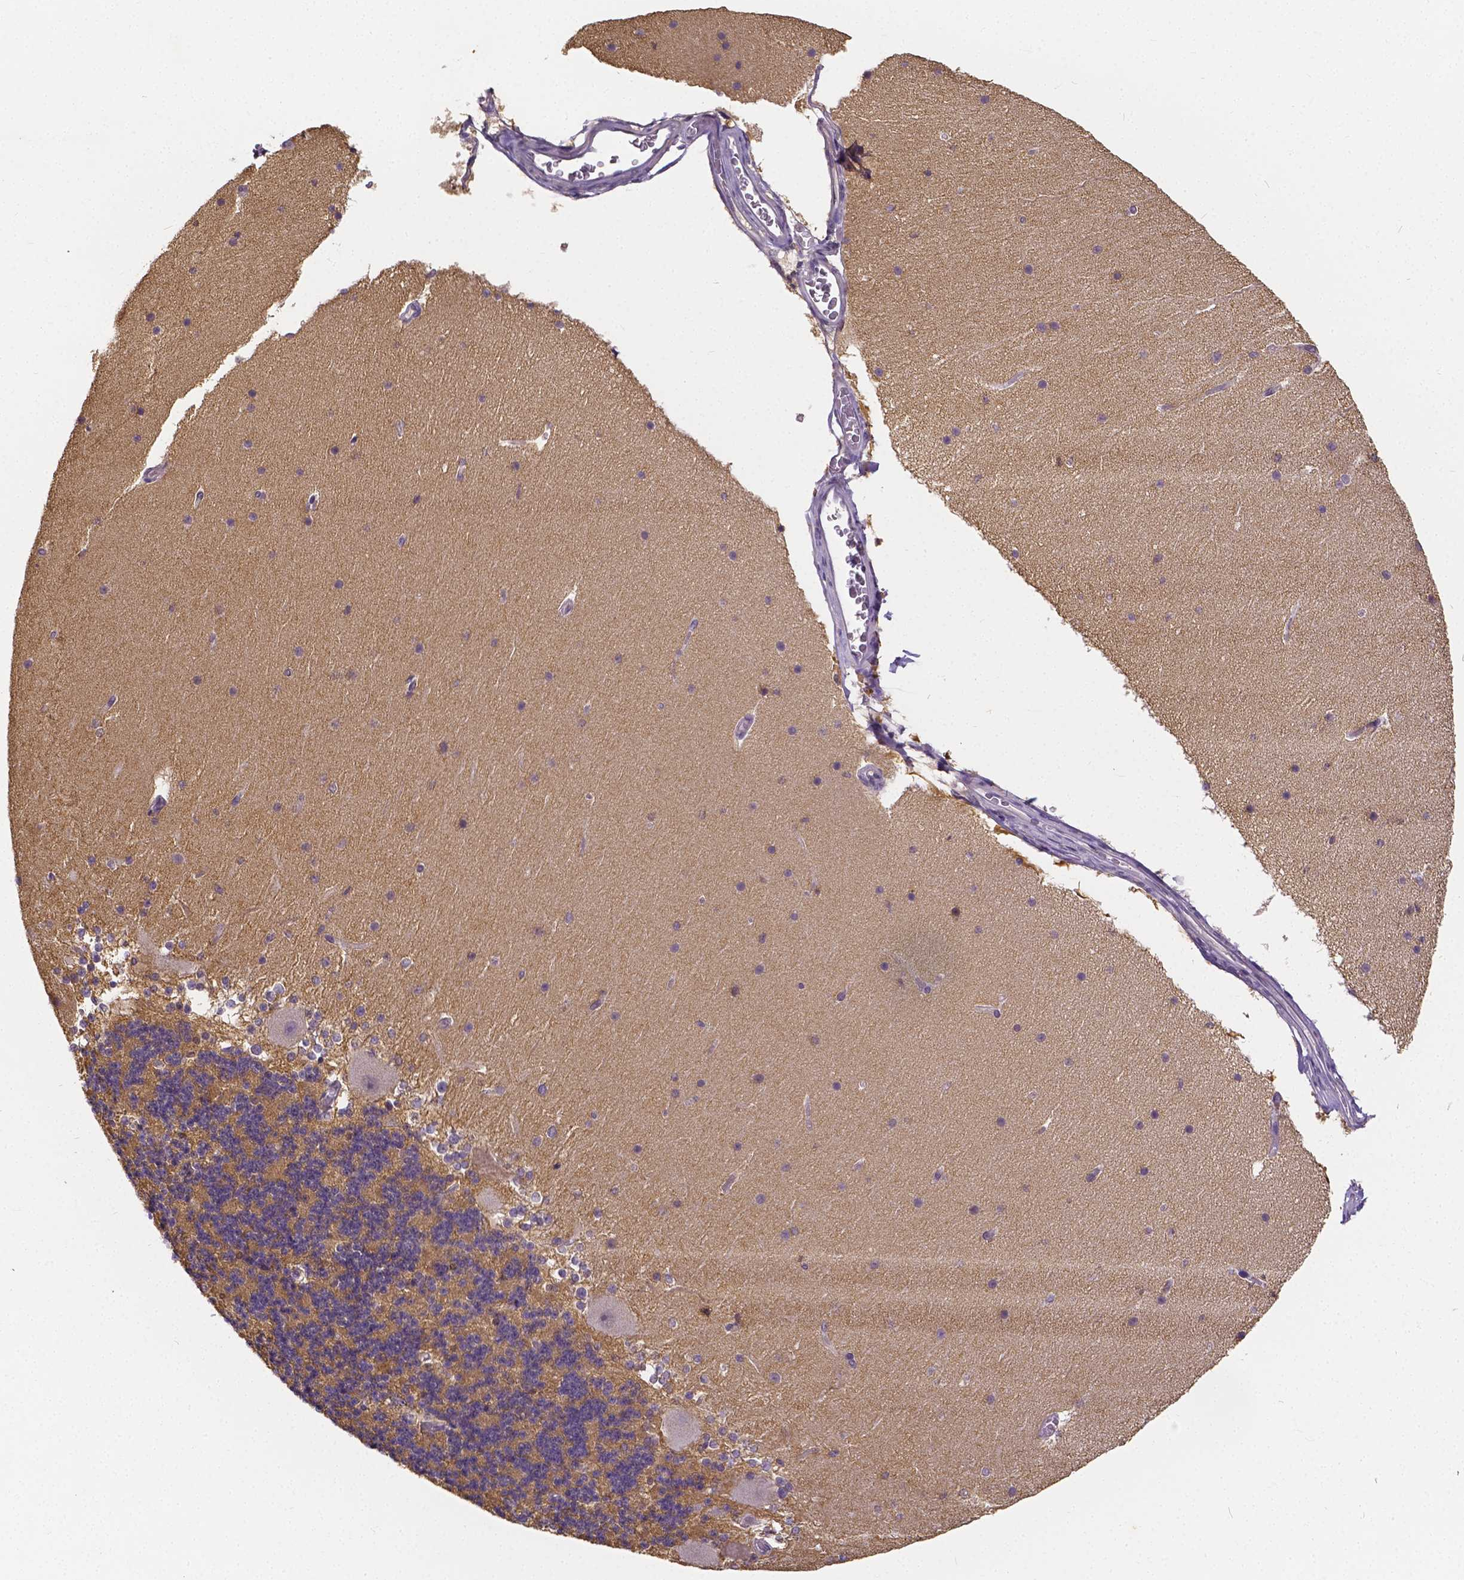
{"staining": {"intensity": "negative", "quantity": "none", "location": "none"}, "tissue": "cerebellum", "cell_type": "Cells in granular layer", "image_type": "normal", "snomed": [{"axis": "morphology", "description": "Normal tissue, NOS"}, {"axis": "topography", "description": "Cerebellum"}], "caption": "IHC image of normal human cerebellum stained for a protein (brown), which shows no positivity in cells in granular layer.", "gene": "CTNNA2", "patient": {"sex": "female", "age": 19}}